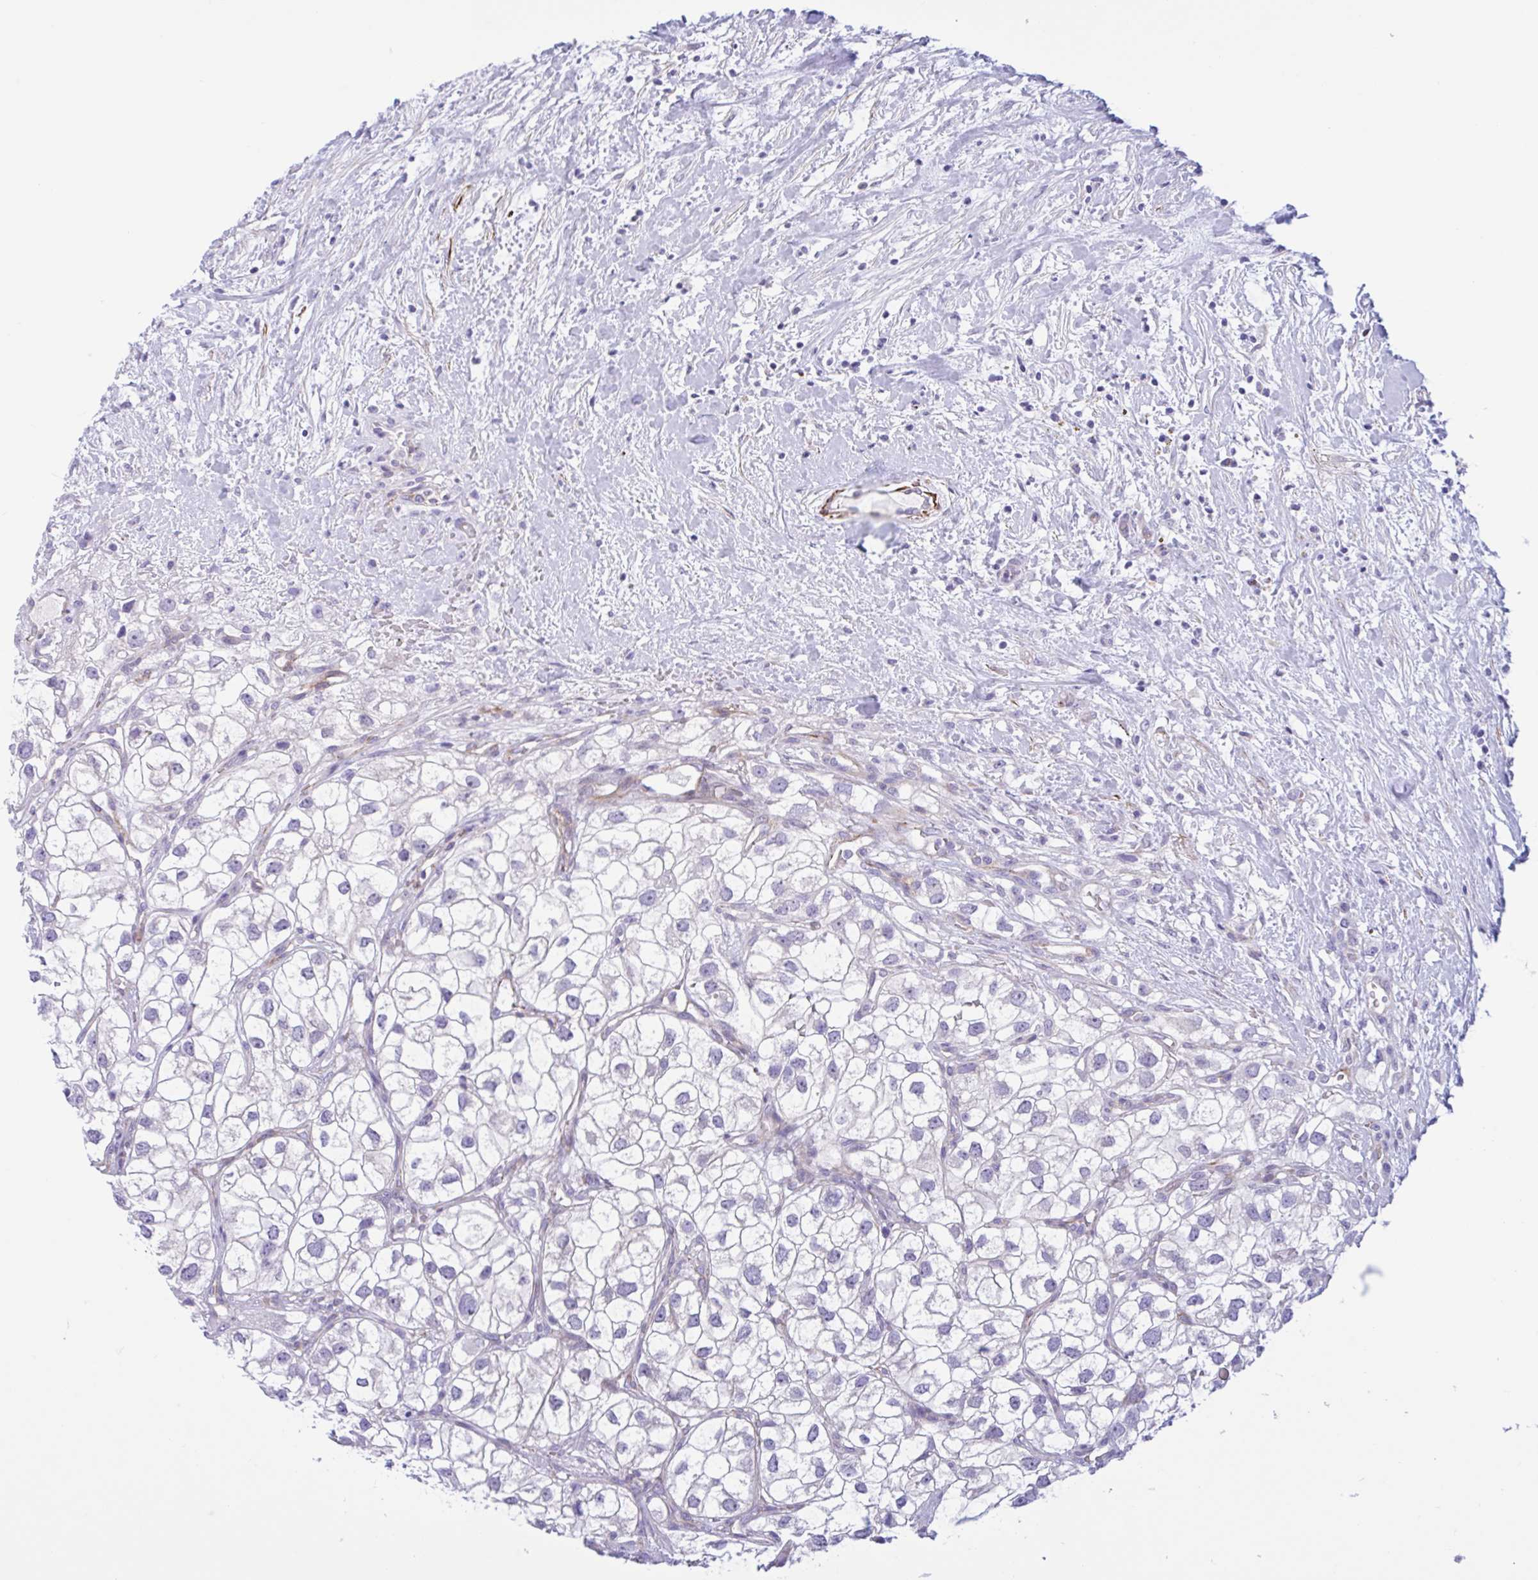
{"staining": {"intensity": "negative", "quantity": "none", "location": "none"}, "tissue": "renal cancer", "cell_type": "Tumor cells", "image_type": "cancer", "snomed": [{"axis": "morphology", "description": "Adenocarcinoma, NOS"}, {"axis": "topography", "description": "Kidney"}], "caption": "Renal adenocarcinoma stained for a protein using IHC demonstrates no positivity tumor cells.", "gene": "AHCYL2", "patient": {"sex": "male", "age": 59}}